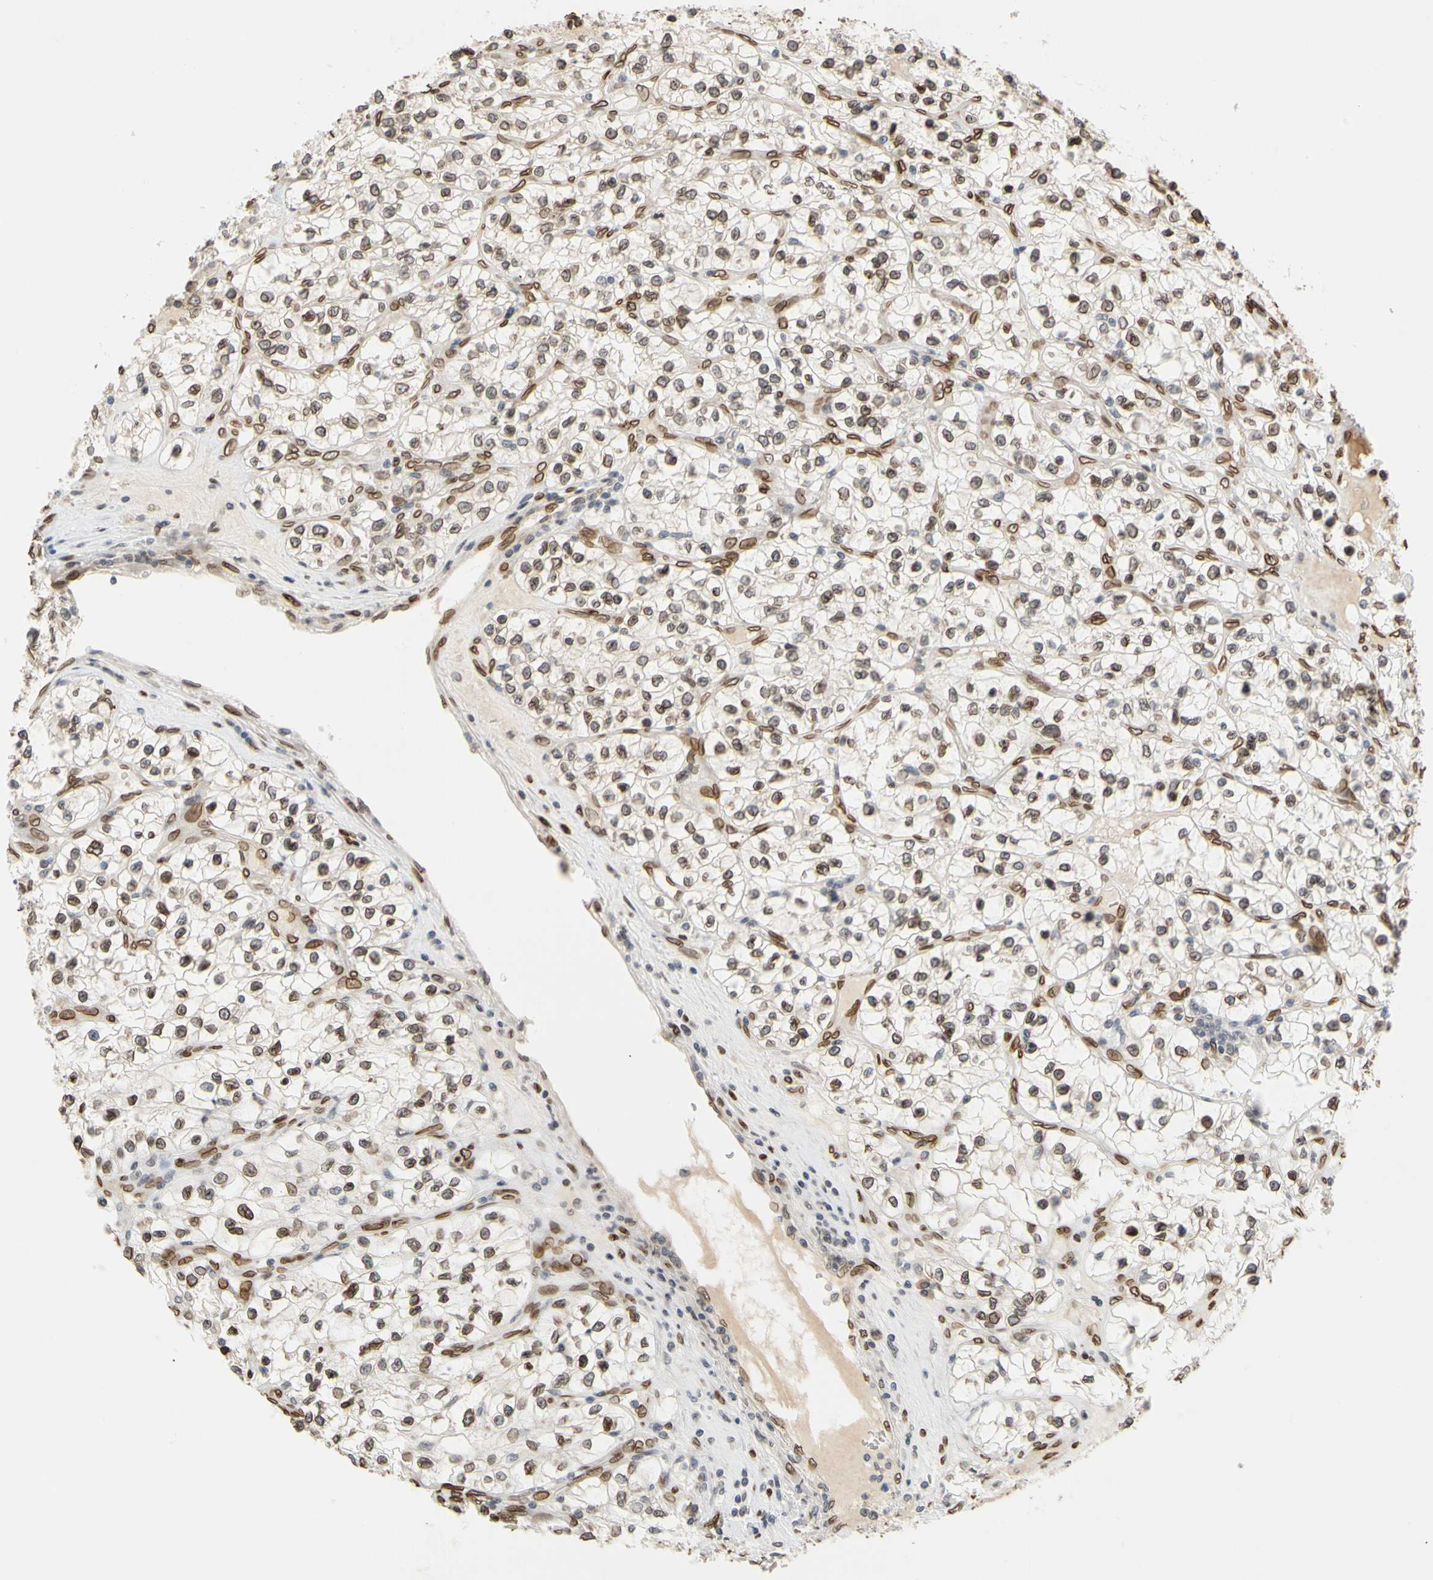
{"staining": {"intensity": "strong", "quantity": ">75%", "location": "cytoplasmic/membranous,nuclear"}, "tissue": "renal cancer", "cell_type": "Tumor cells", "image_type": "cancer", "snomed": [{"axis": "morphology", "description": "Adenocarcinoma, NOS"}, {"axis": "topography", "description": "Kidney"}], "caption": "Immunohistochemistry (IHC) (DAB) staining of adenocarcinoma (renal) demonstrates strong cytoplasmic/membranous and nuclear protein staining in approximately >75% of tumor cells. (Stains: DAB in brown, nuclei in blue, Microscopy: brightfield microscopy at high magnification).", "gene": "SUN1", "patient": {"sex": "female", "age": 57}}